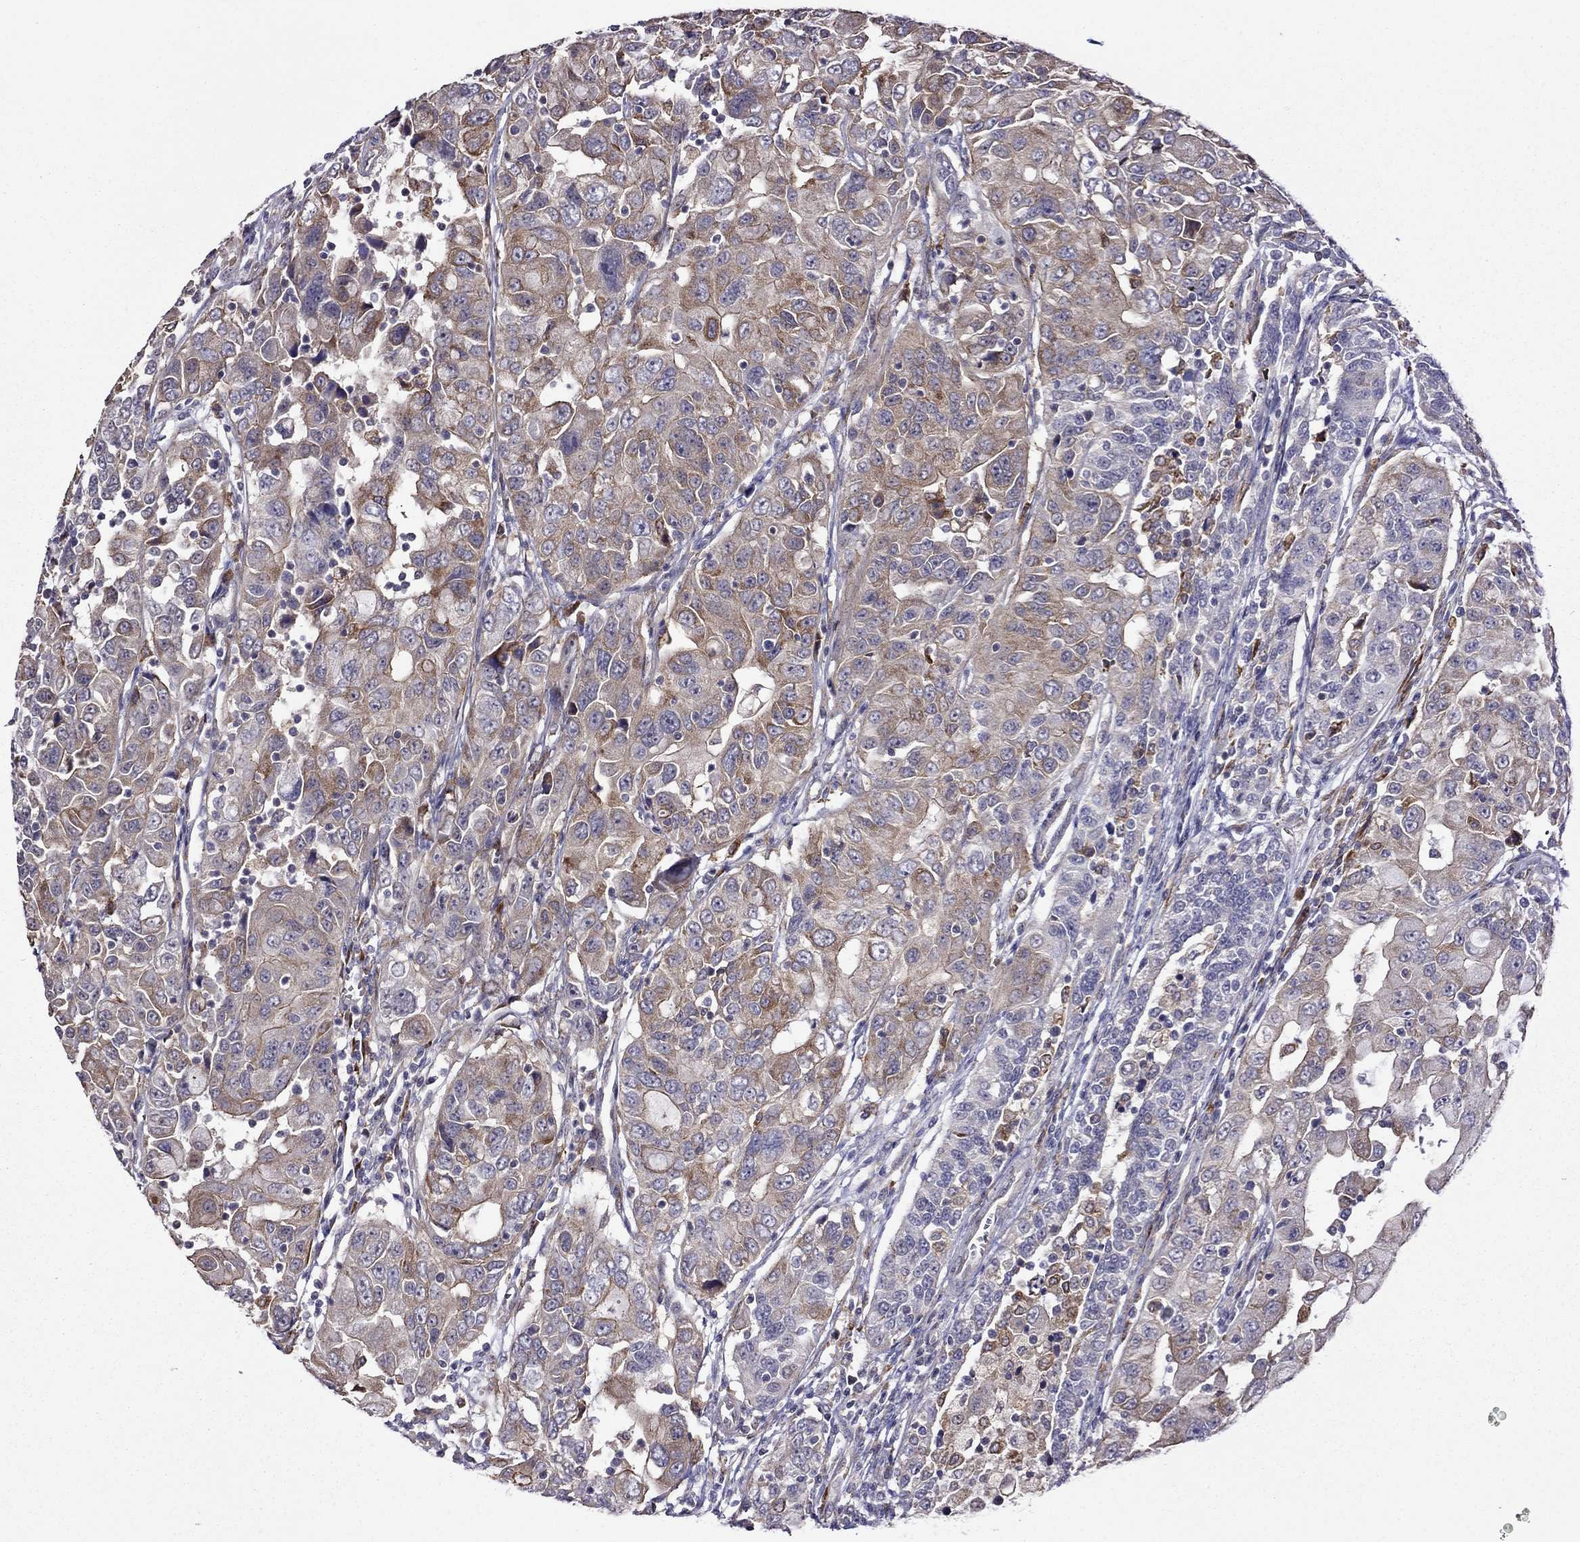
{"staining": {"intensity": "moderate", "quantity": "25%-75%", "location": "cytoplasmic/membranous"}, "tissue": "urothelial cancer", "cell_type": "Tumor cells", "image_type": "cancer", "snomed": [{"axis": "morphology", "description": "Urothelial carcinoma, NOS"}, {"axis": "morphology", "description": "Urothelial carcinoma, High grade"}, {"axis": "topography", "description": "Urinary bladder"}], "caption": "Protein expression analysis of human urothelial cancer reveals moderate cytoplasmic/membranous expression in about 25%-75% of tumor cells. The staining was performed using DAB to visualize the protein expression in brown, while the nuclei were stained in blue with hematoxylin (Magnification: 20x).", "gene": "ADAM28", "patient": {"sex": "female", "age": 73}}